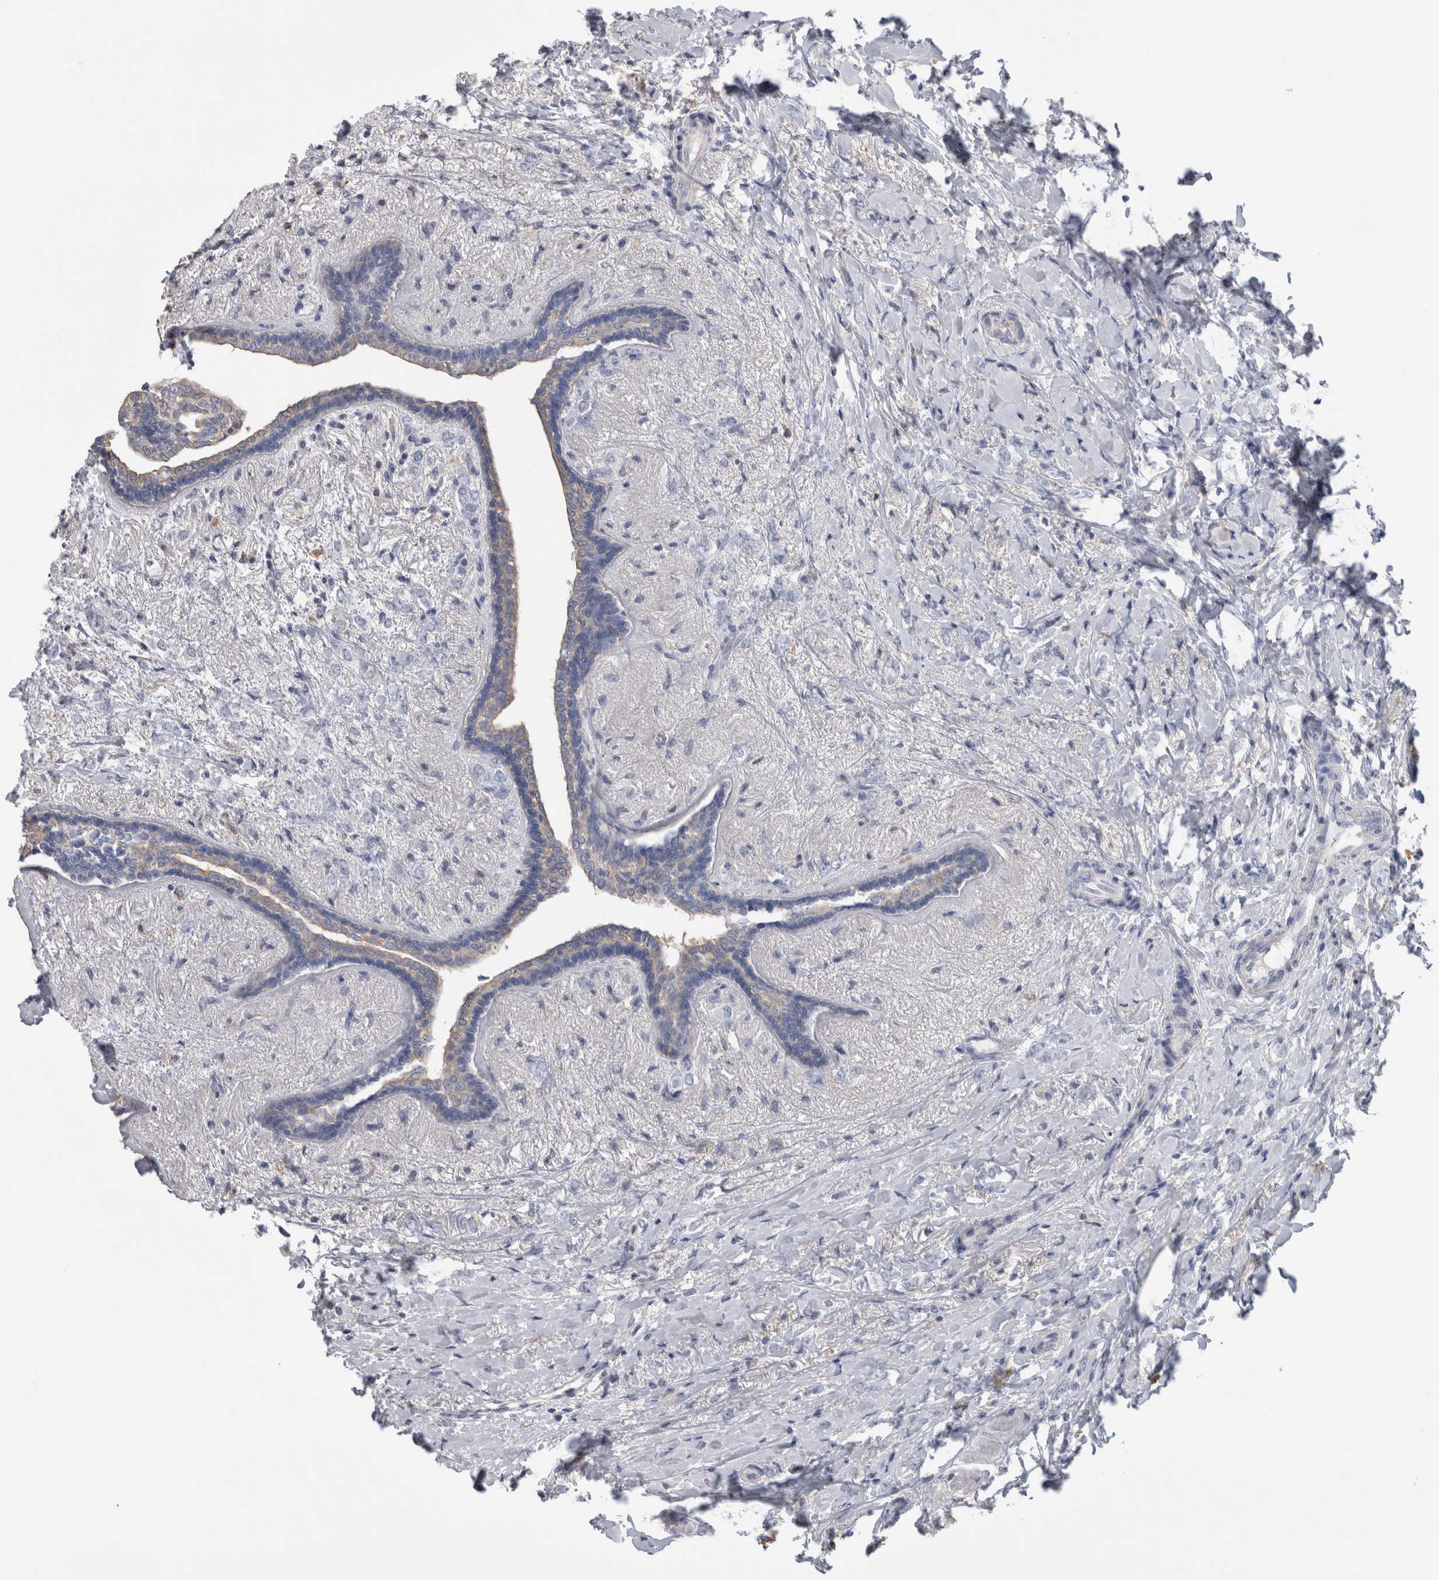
{"staining": {"intensity": "negative", "quantity": "none", "location": "none"}, "tissue": "breast cancer", "cell_type": "Tumor cells", "image_type": "cancer", "snomed": [{"axis": "morphology", "description": "Normal tissue, NOS"}, {"axis": "morphology", "description": "Lobular carcinoma"}, {"axis": "topography", "description": "Breast"}], "caption": "An image of breast cancer (lobular carcinoma) stained for a protein shows no brown staining in tumor cells. Nuclei are stained in blue.", "gene": "SCRN1", "patient": {"sex": "female", "age": 47}}